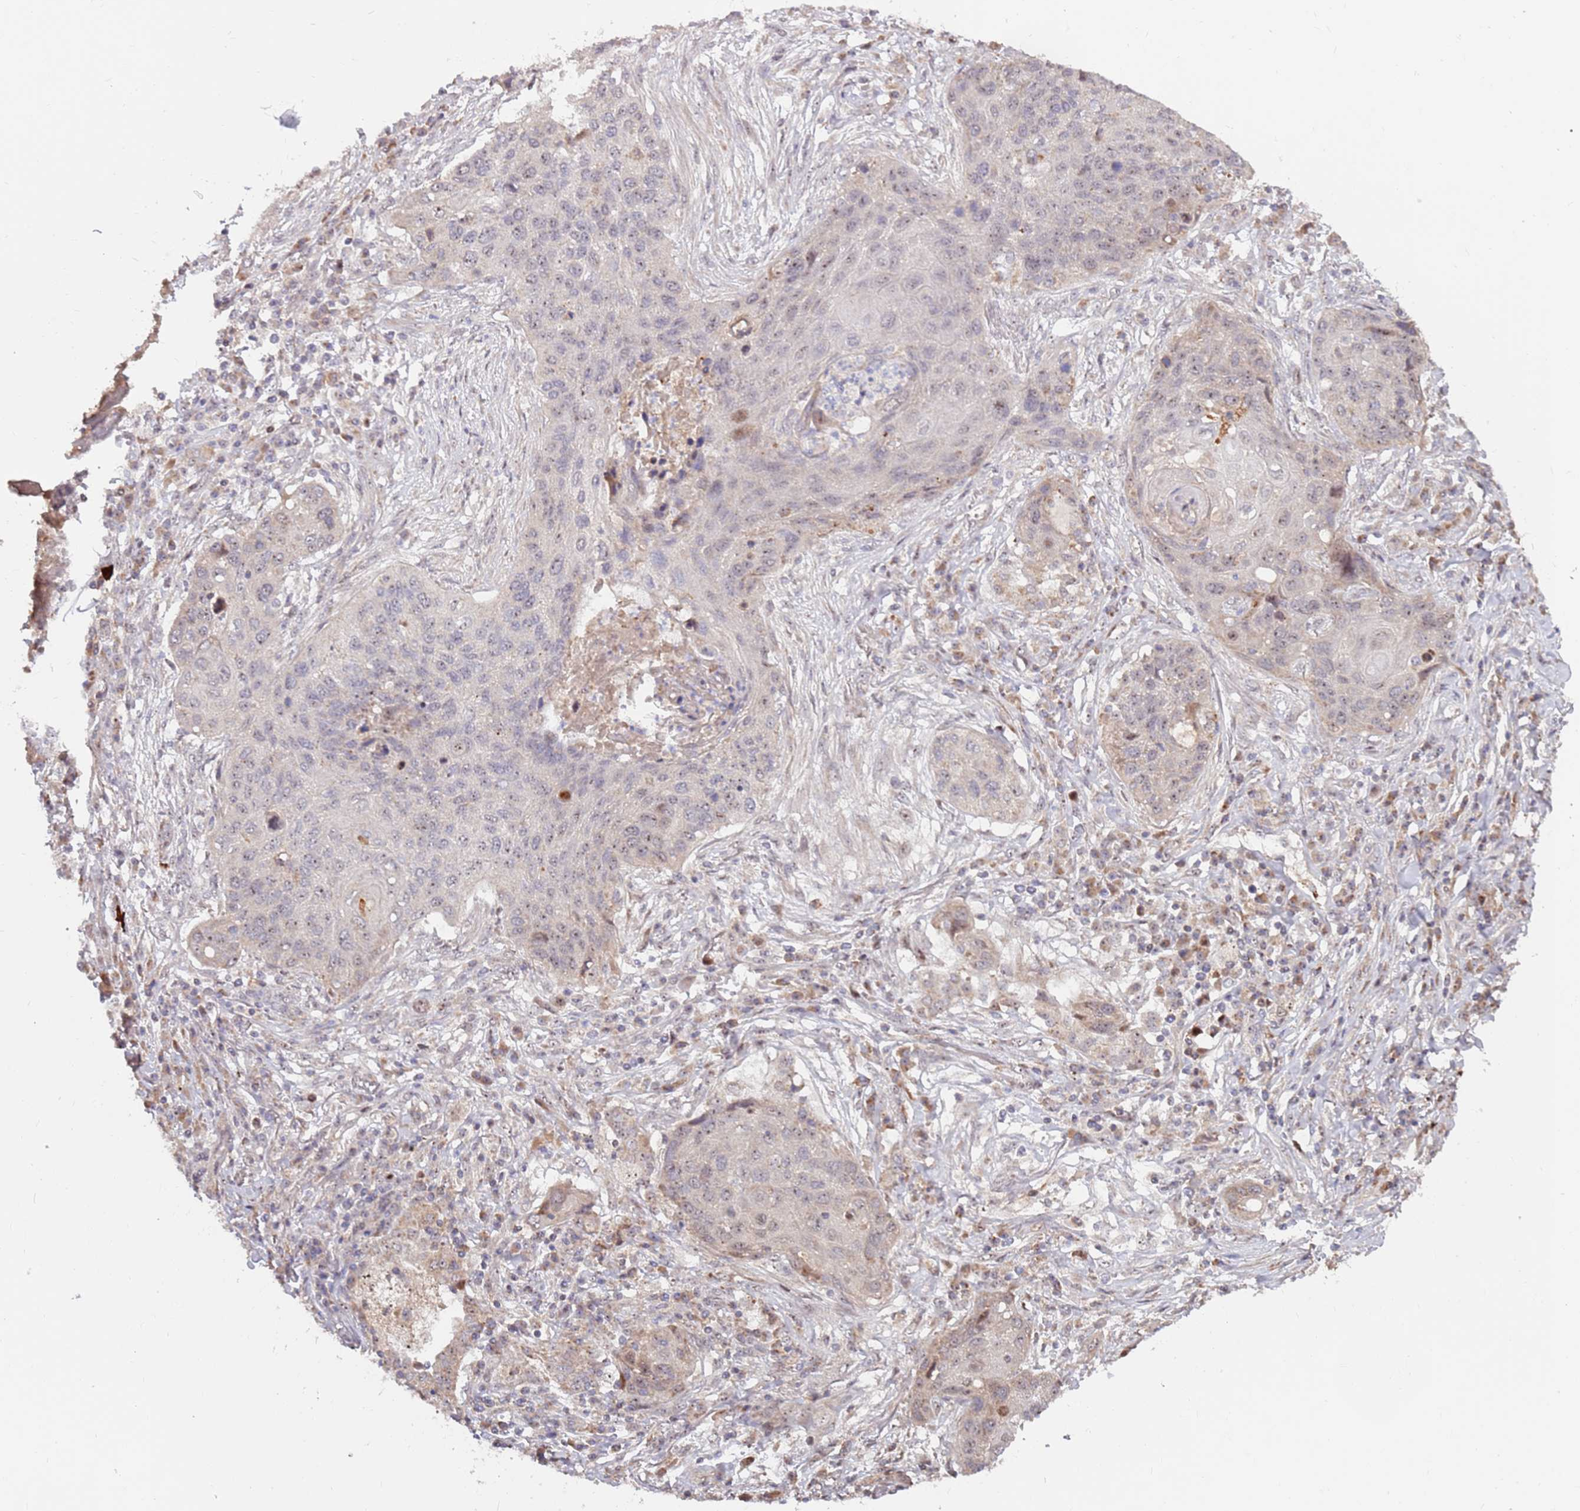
{"staining": {"intensity": "weak", "quantity": "<25%", "location": "cytoplasmic/membranous"}, "tissue": "lung cancer", "cell_type": "Tumor cells", "image_type": "cancer", "snomed": [{"axis": "morphology", "description": "Squamous cell carcinoma, NOS"}, {"axis": "topography", "description": "Lung"}], "caption": "Squamous cell carcinoma (lung) was stained to show a protein in brown. There is no significant positivity in tumor cells.", "gene": "KIF25", "patient": {"sex": "female", "age": 63}}